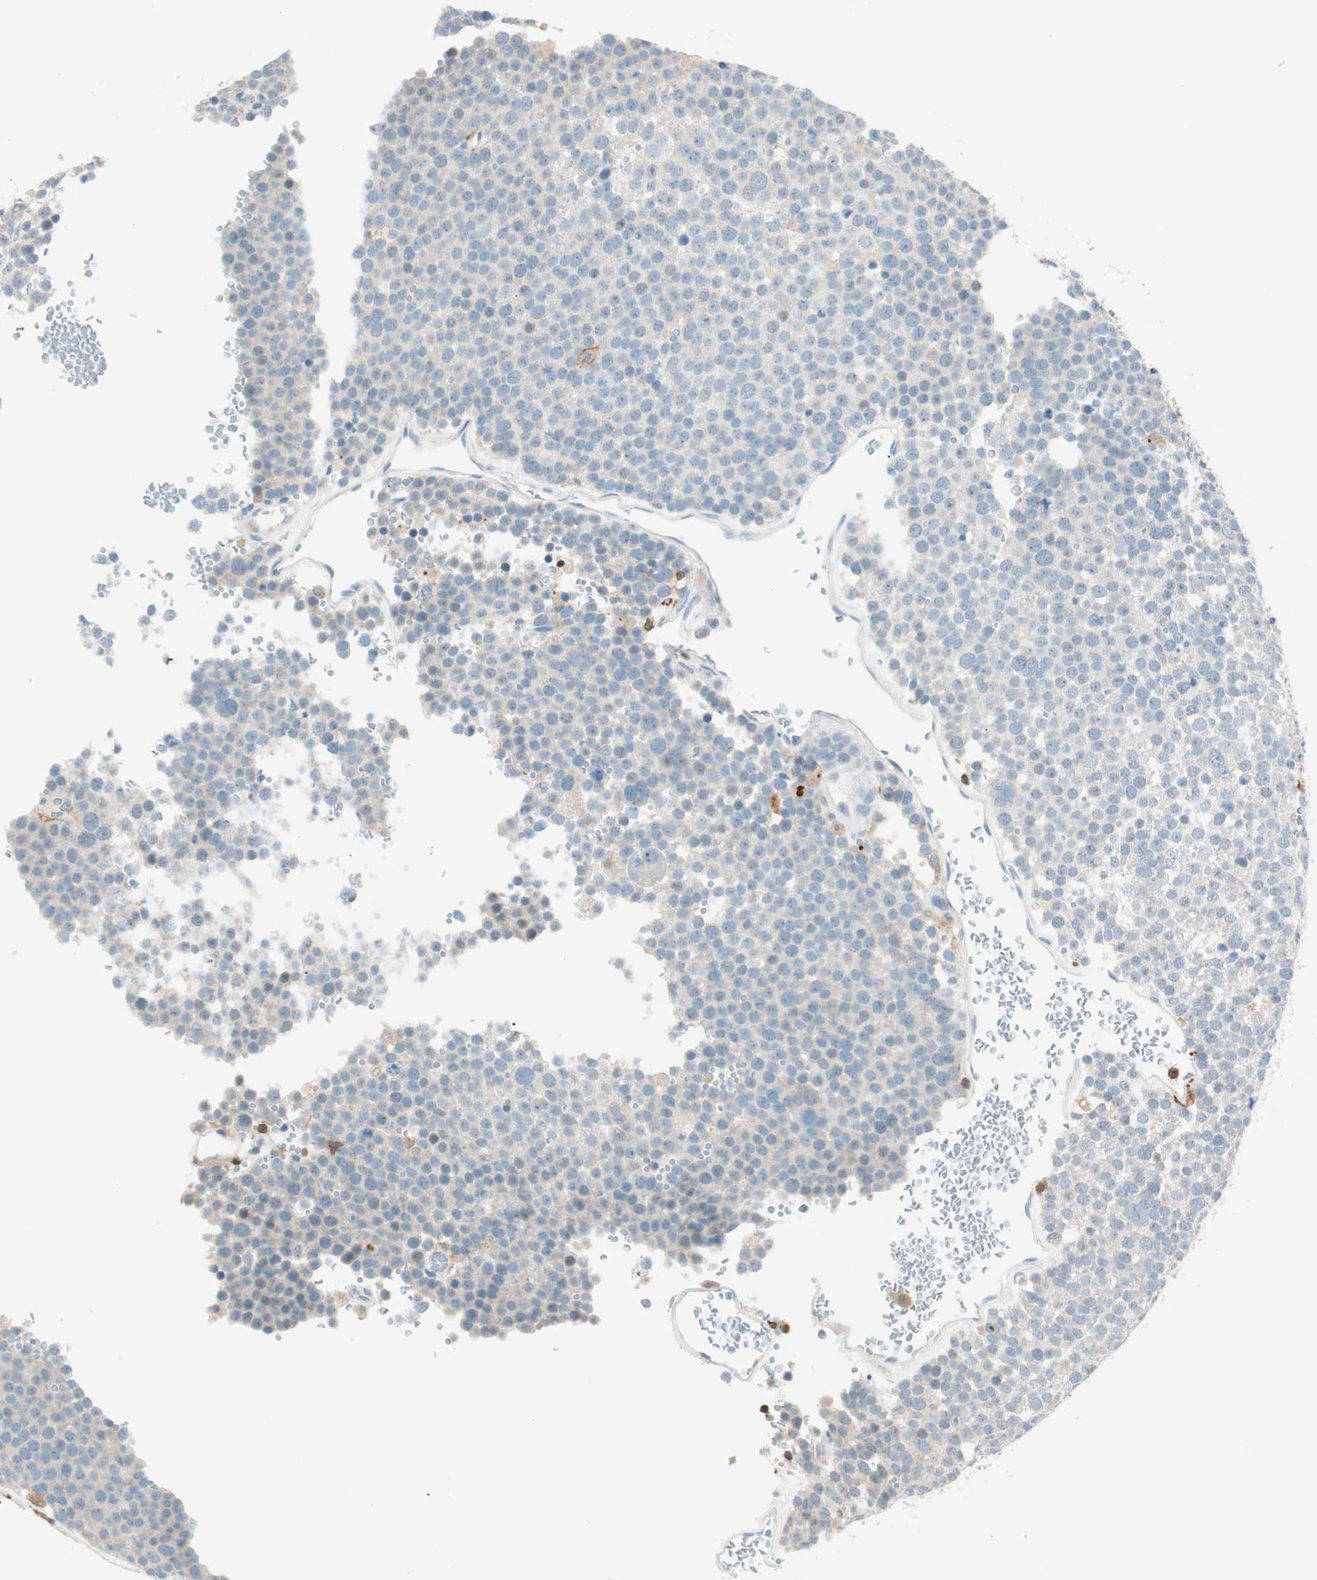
{"staining": {"intensity": "negative", "quantity": "none", "location": "none"}, "tissue": "testis cancer", "cell_type": "Tumor cells", "image_type": "cancer", "snomed": [{"axis": "morphology", "description": "Seminoma, NOS"}, {"axis": "topography", "description": "Testis"}], "caption": "Testis cancer stained for a protein using immunohistochemistry (IHC) shows no expression tumor cells.", "gene": "HPGD", "patient": {"sex": "male", "age": 71}}